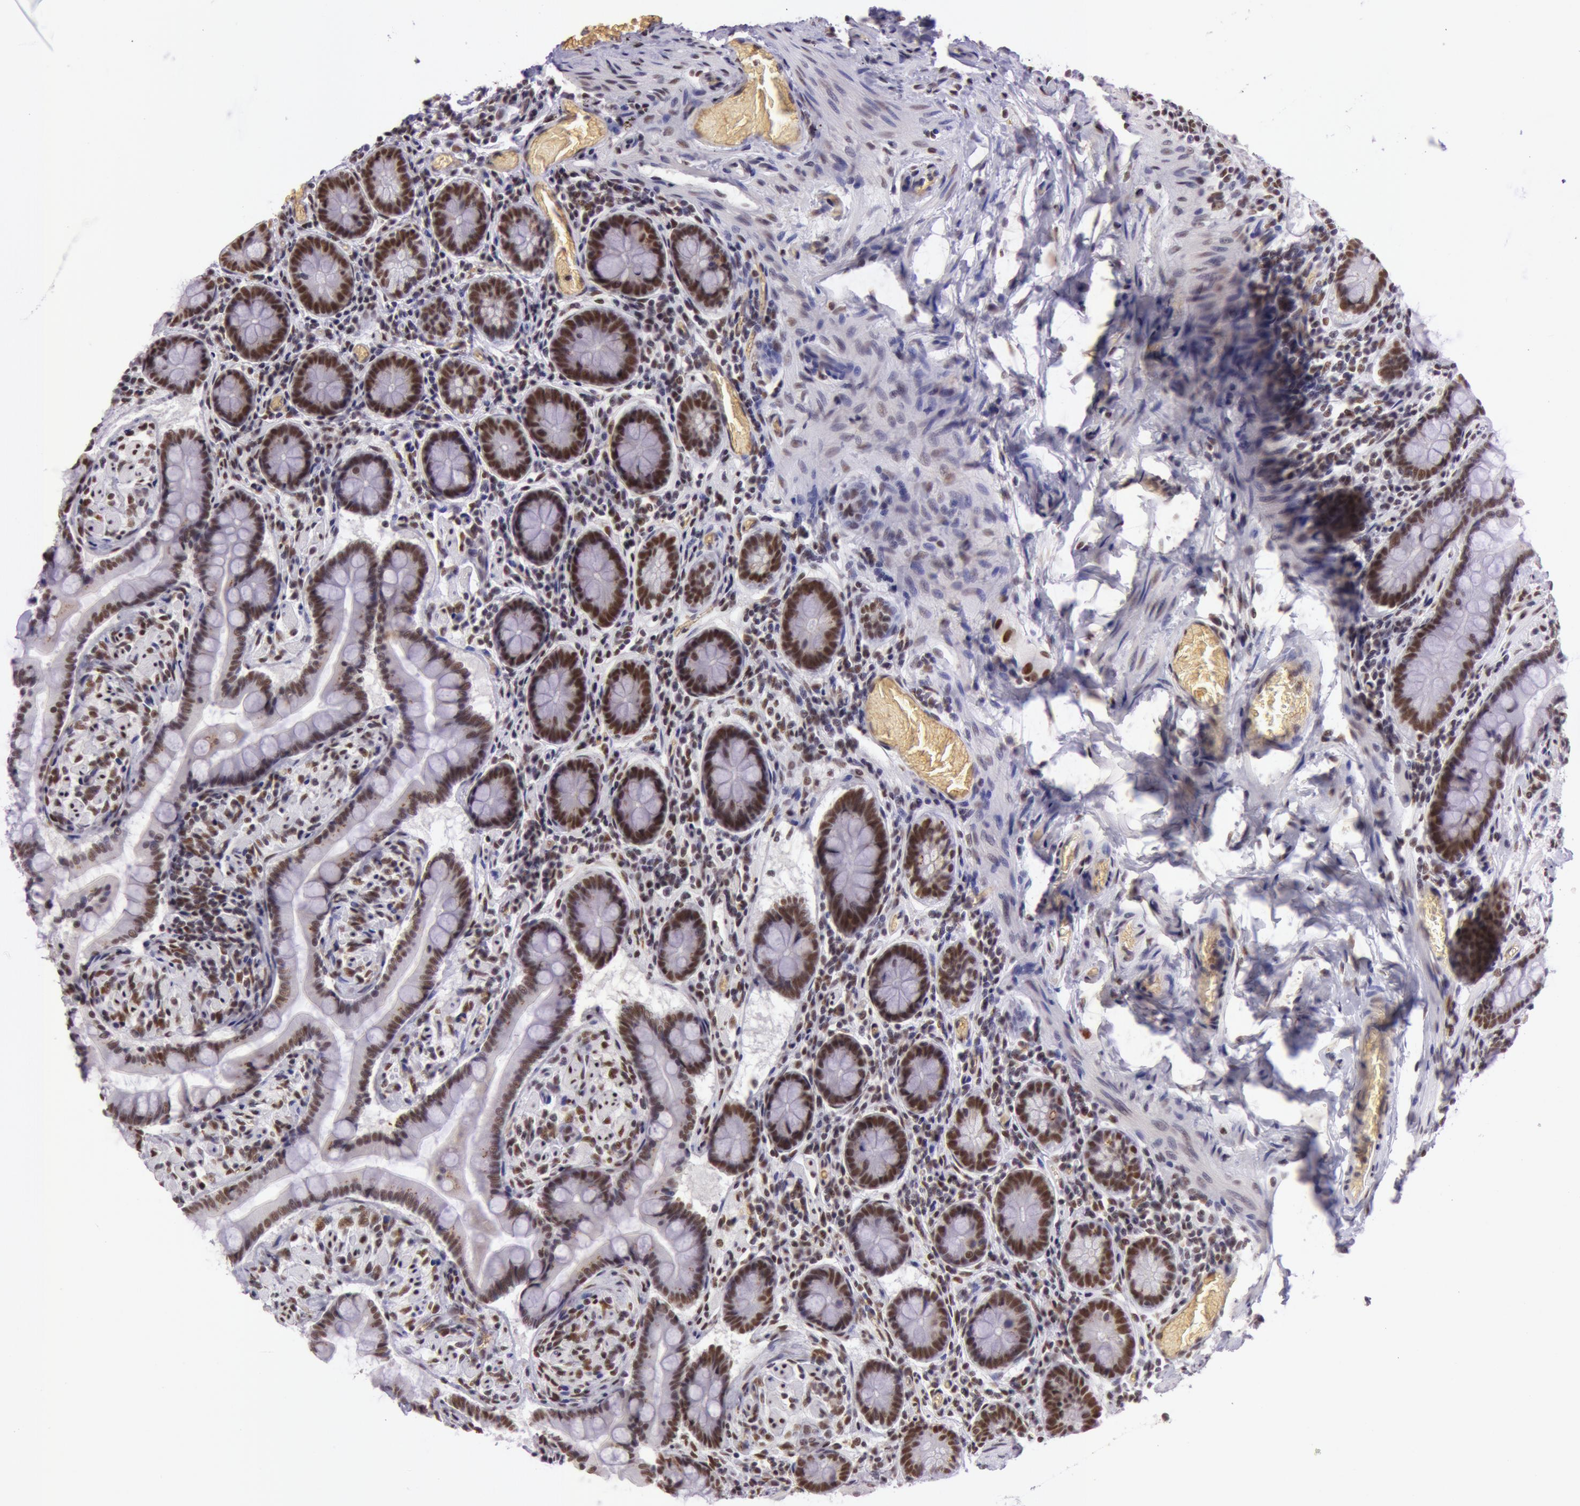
{"staining": {"intensity": "strong", "quantity": ">75%", "location": "nuclear"}, "tissue": "small intestine", "cell_type": "Glandular cells", "image_type": "normal", "snomed": [{"axis": "morphology", "description": "Normal tissue, NOS"}, {"axis": "topography", "description": "Small intestine"}], "caption": "The image shows a brown stain indicating the presence of a protein in the nuclear of glandular cells in small intestine. The protein of interest is stained brown, and the nuclei are stained in blue (DAB IHC with brightfield microscopy, high magnification).", "gene": "NBN", "patient": {"sex": "male", "age": 41}}